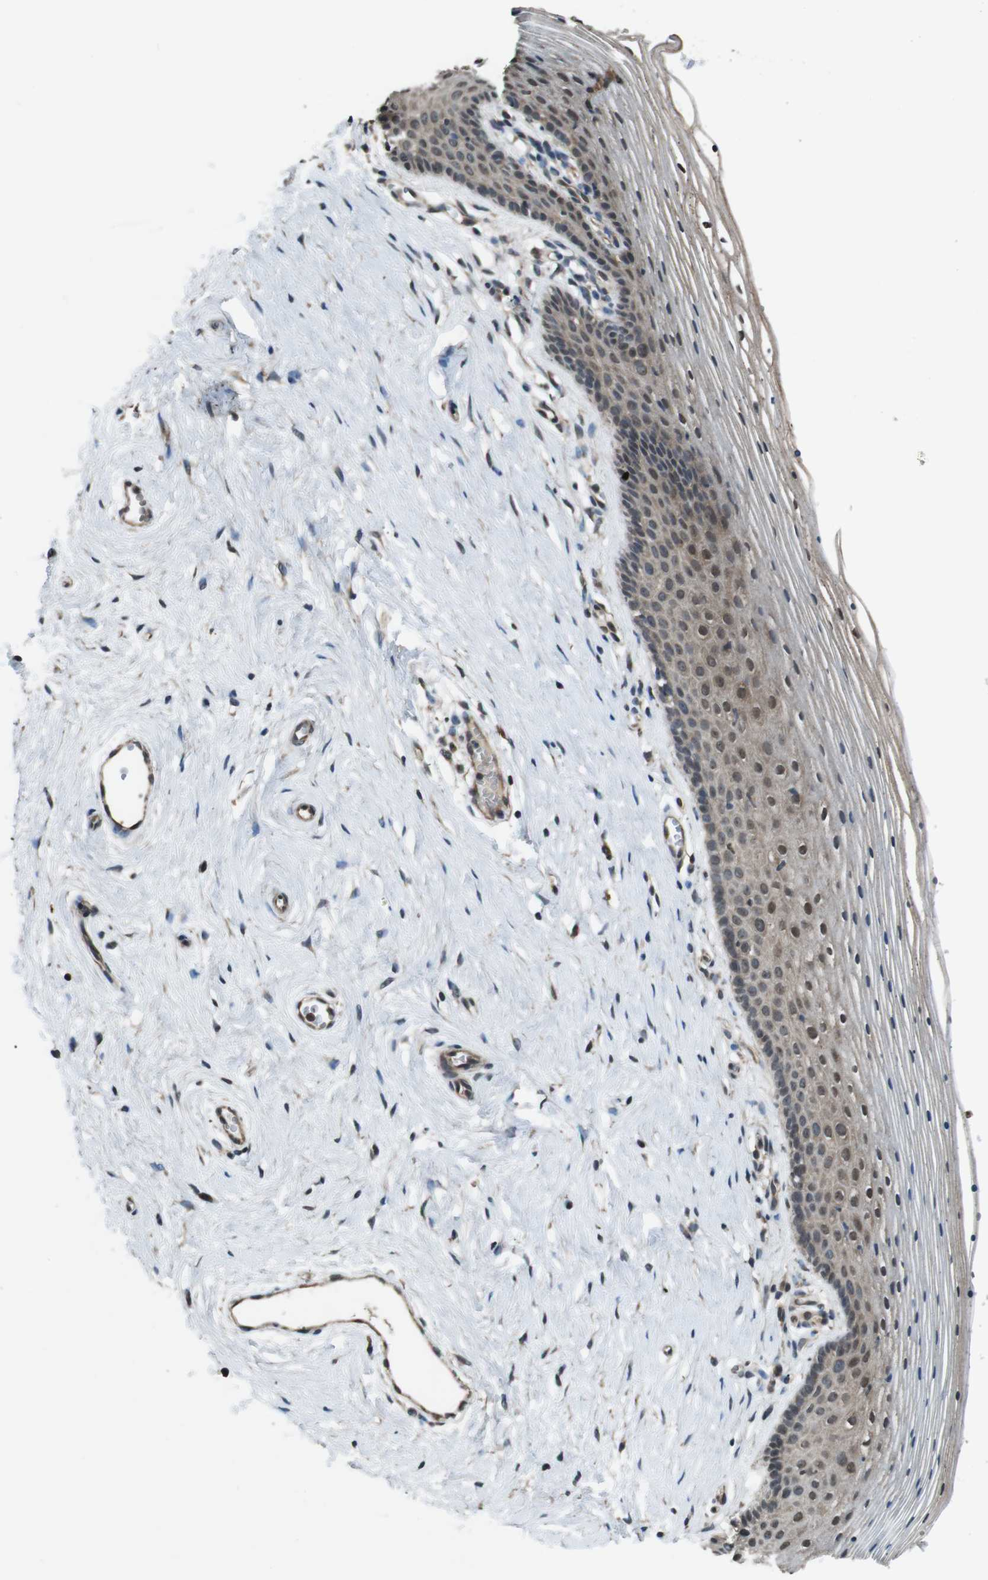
{"staining": {"intensity": "weak", "quantity": "25%-75%", "location": "cytoplasmic/membranous,nuclear"}, "tissue": "vagina", "cell_type": "Squamous epithelial cells", "image_type": "normal", "snomed": [{"axis": "morphology", "description": "Normal tissue, NOS"}, {"axis": "topography", "description": "Vagina"}], "caption": "The photomicrograph demonstrates immunohistochemical staining of benign vagina. There is weak cytoplasmic/membranous,nuclear staining is appreciated in approximately 25%-75% of squamous epithelial cells.", "gene": "SOCS1", "patient": {"sex": "female", "age": 32}}